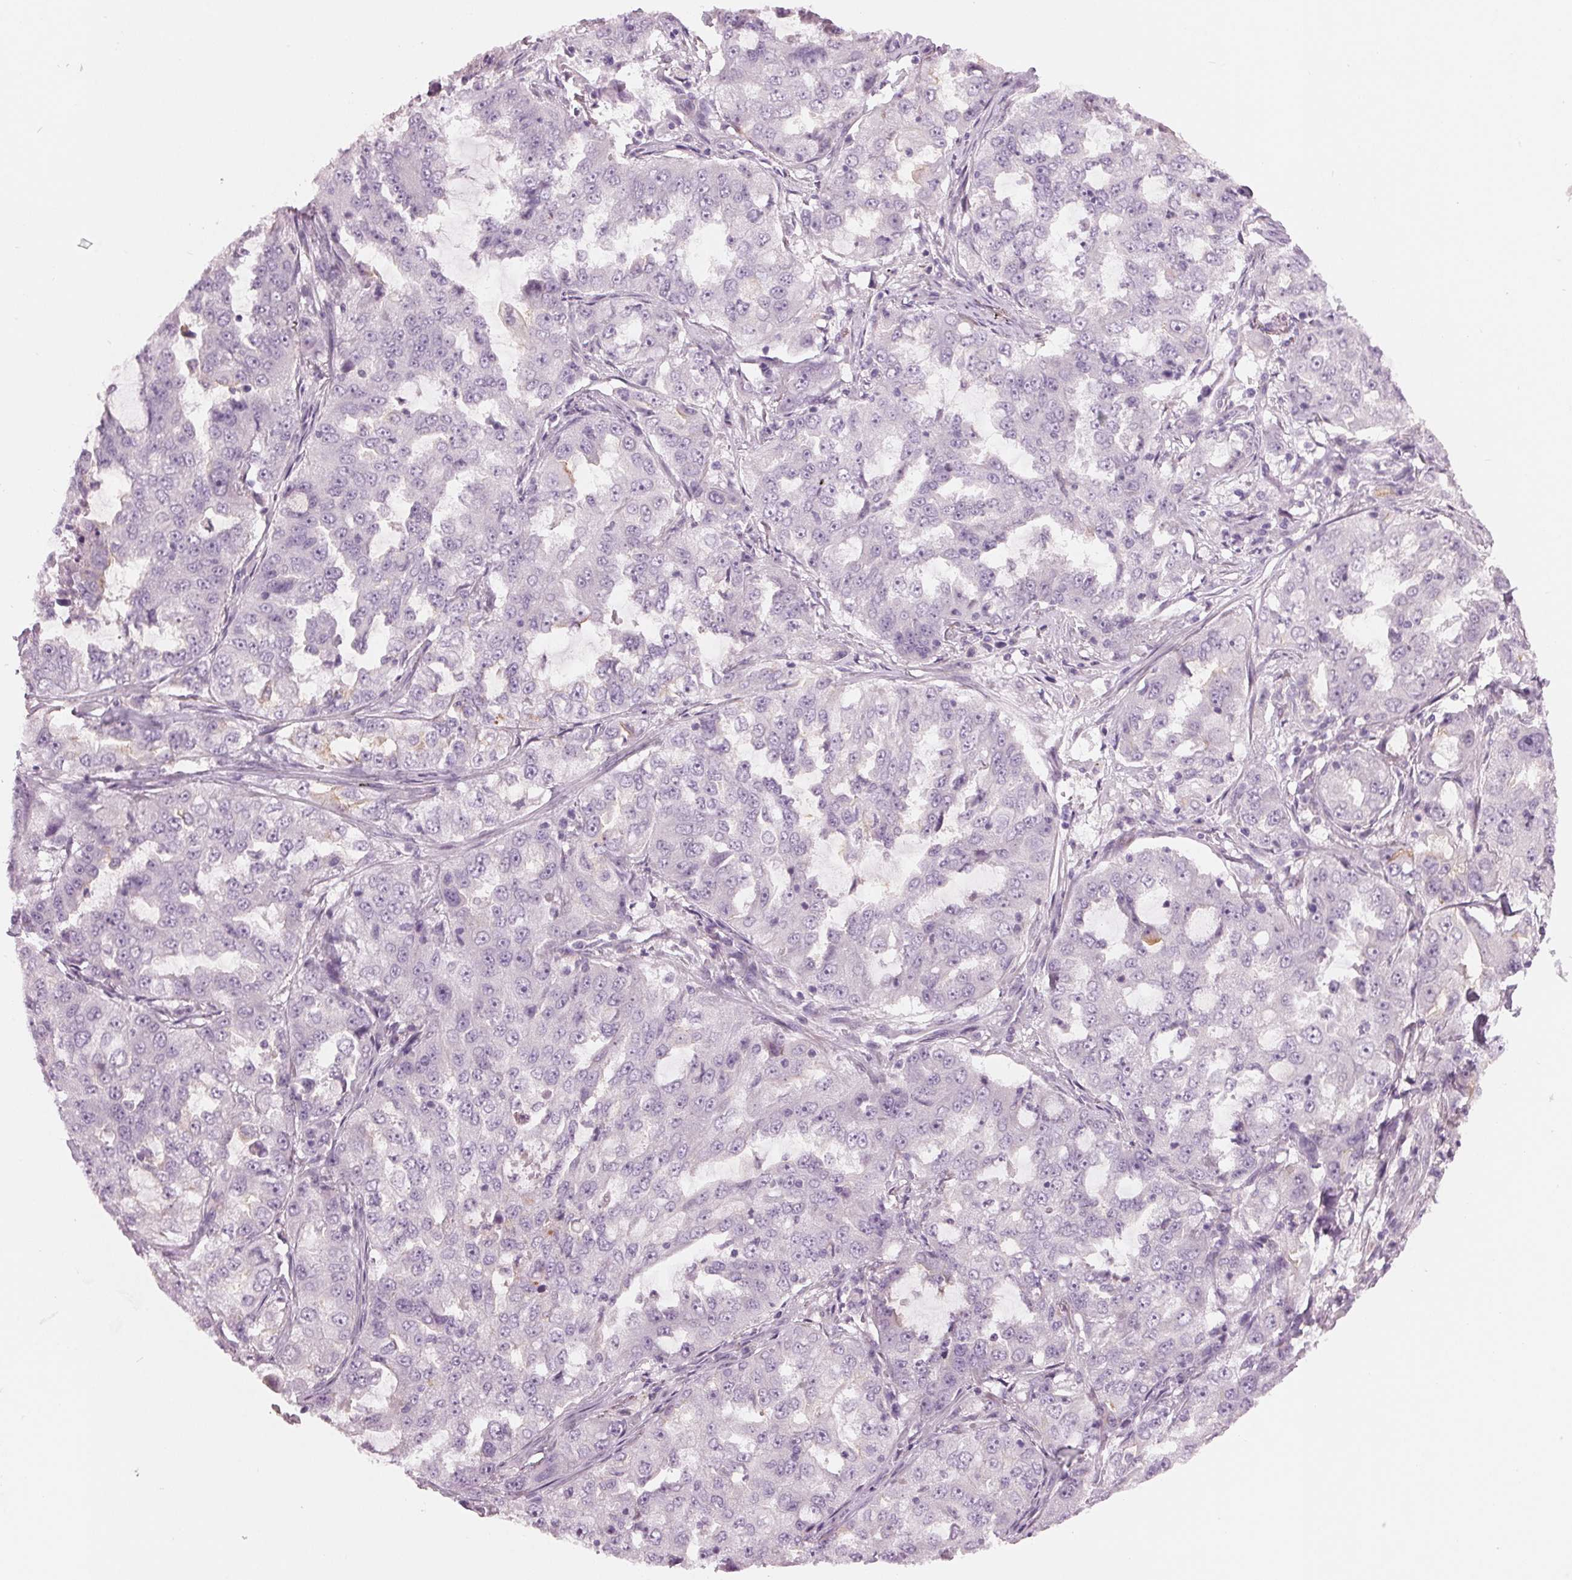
{"staining": {"intensity": "negative", "quantity": "none", "location": "none"}, "tissue": "lung cancer", "cell_type": "Tumor cells", "image_type": "cancer", "snomed": [{"axis": "morphology", "description": "Adenocarcinoma, NOS"}, {"axis": "topography", "description": "Lung"}], "caption": "Protein analysis of lung cancer shows no significant expression in tumor cells. (Immunohistochemistry (ihc), brightfield microscopy, high magnification).", "gene": "PRAP1", "patient": {"sex": "female", "age": 61}}